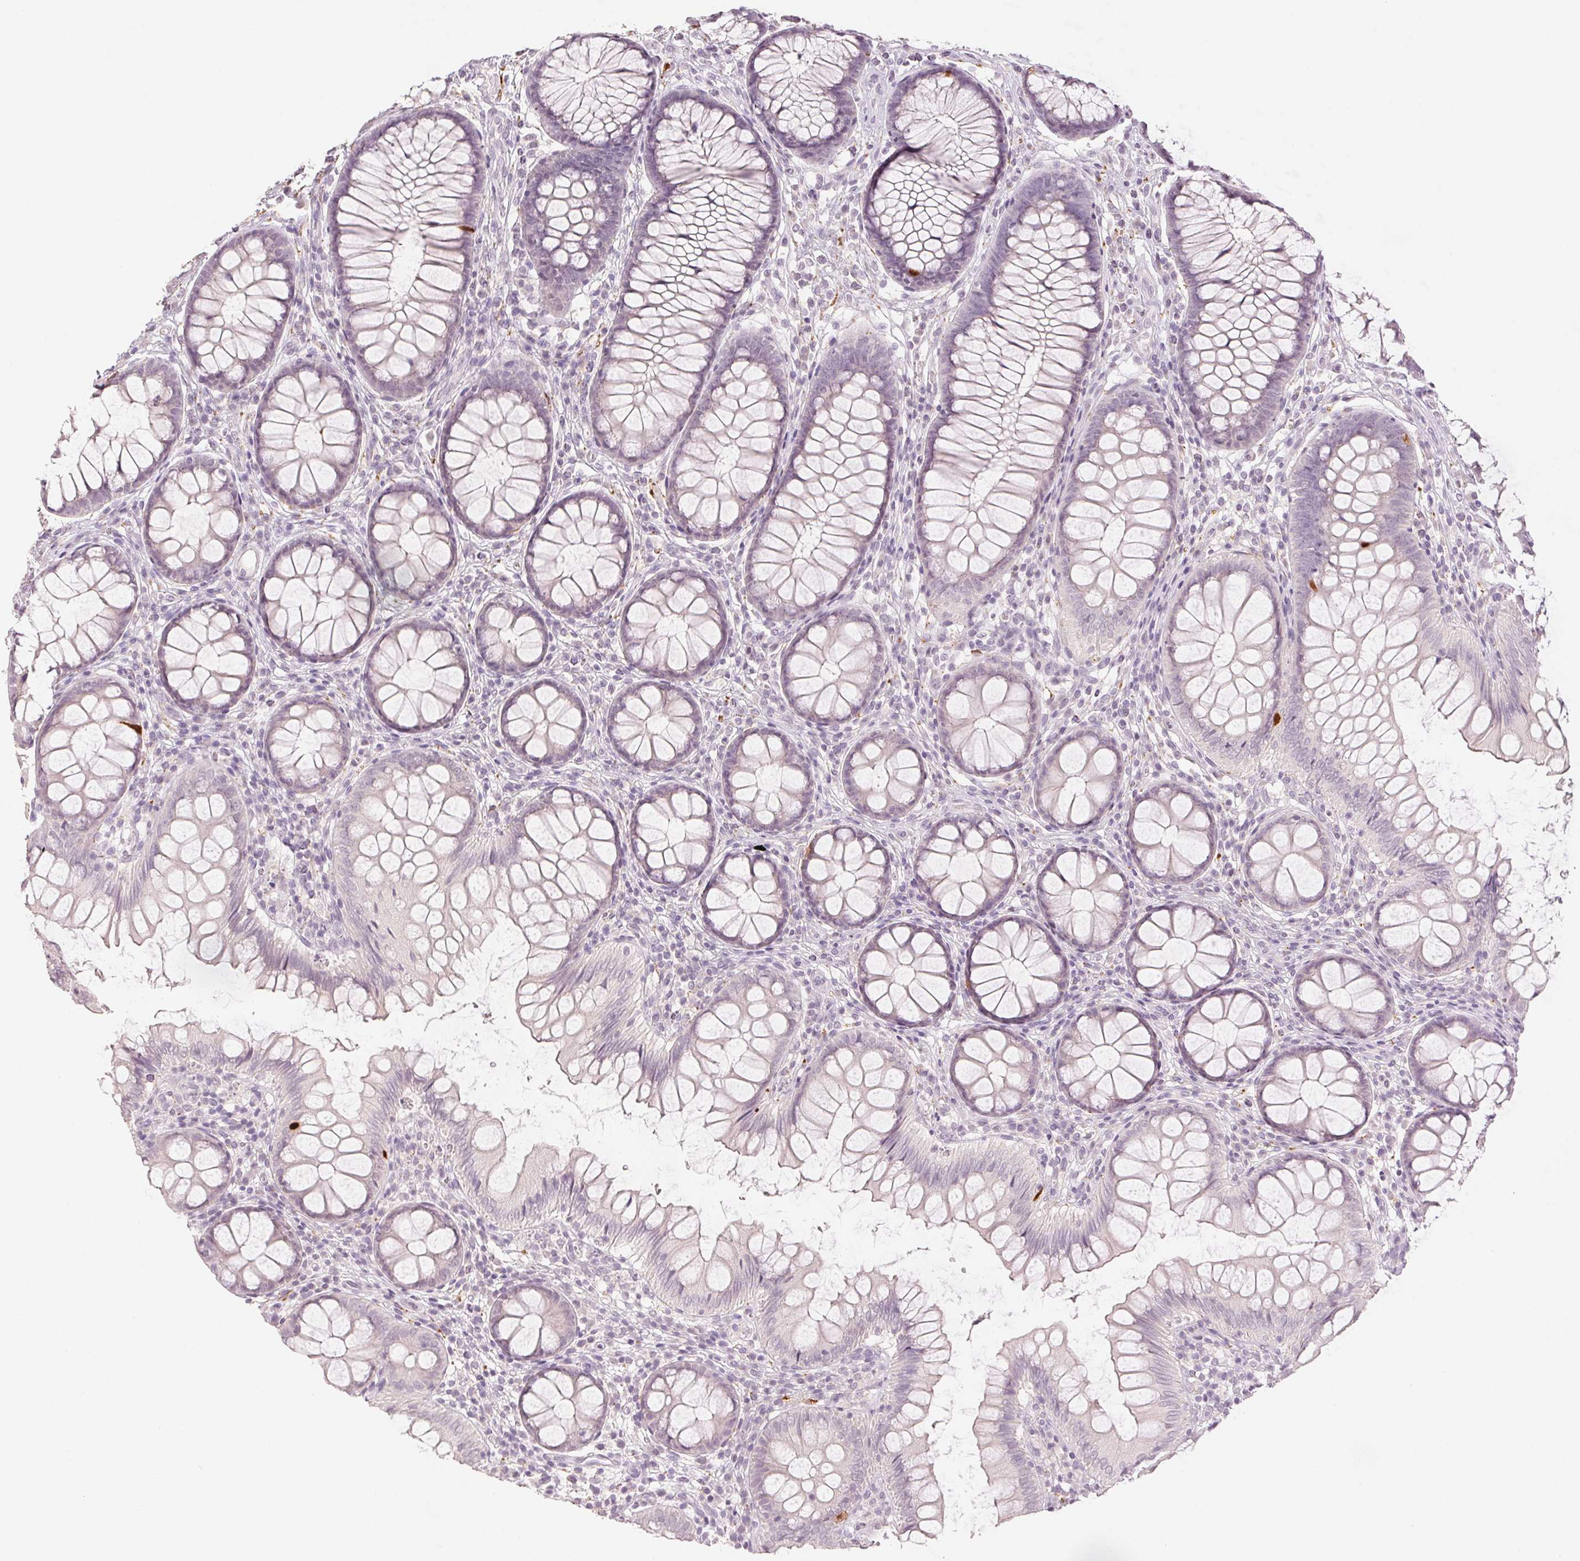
{"staining": {"intensity": "negative", "quantity": "none", "location": "none"}, "tissue": "colon", "cell_type": "Endothelial cells", "image_type": "normal", "snomed": [{"axis": "morphology", "description": "Normal tissue, NOS"}, {"axis": "morphology", "description": "Adenoma, NOS"}, {"axis": "topography", "description": "Soft tissue"}, {"axis": "topography", "description": "Colon"}], "caption": "Image shows no significant protein expression in endothelial cells of benign colon.", "gene": "SCGN", "patient": {"sex": "male", "age": 47}}